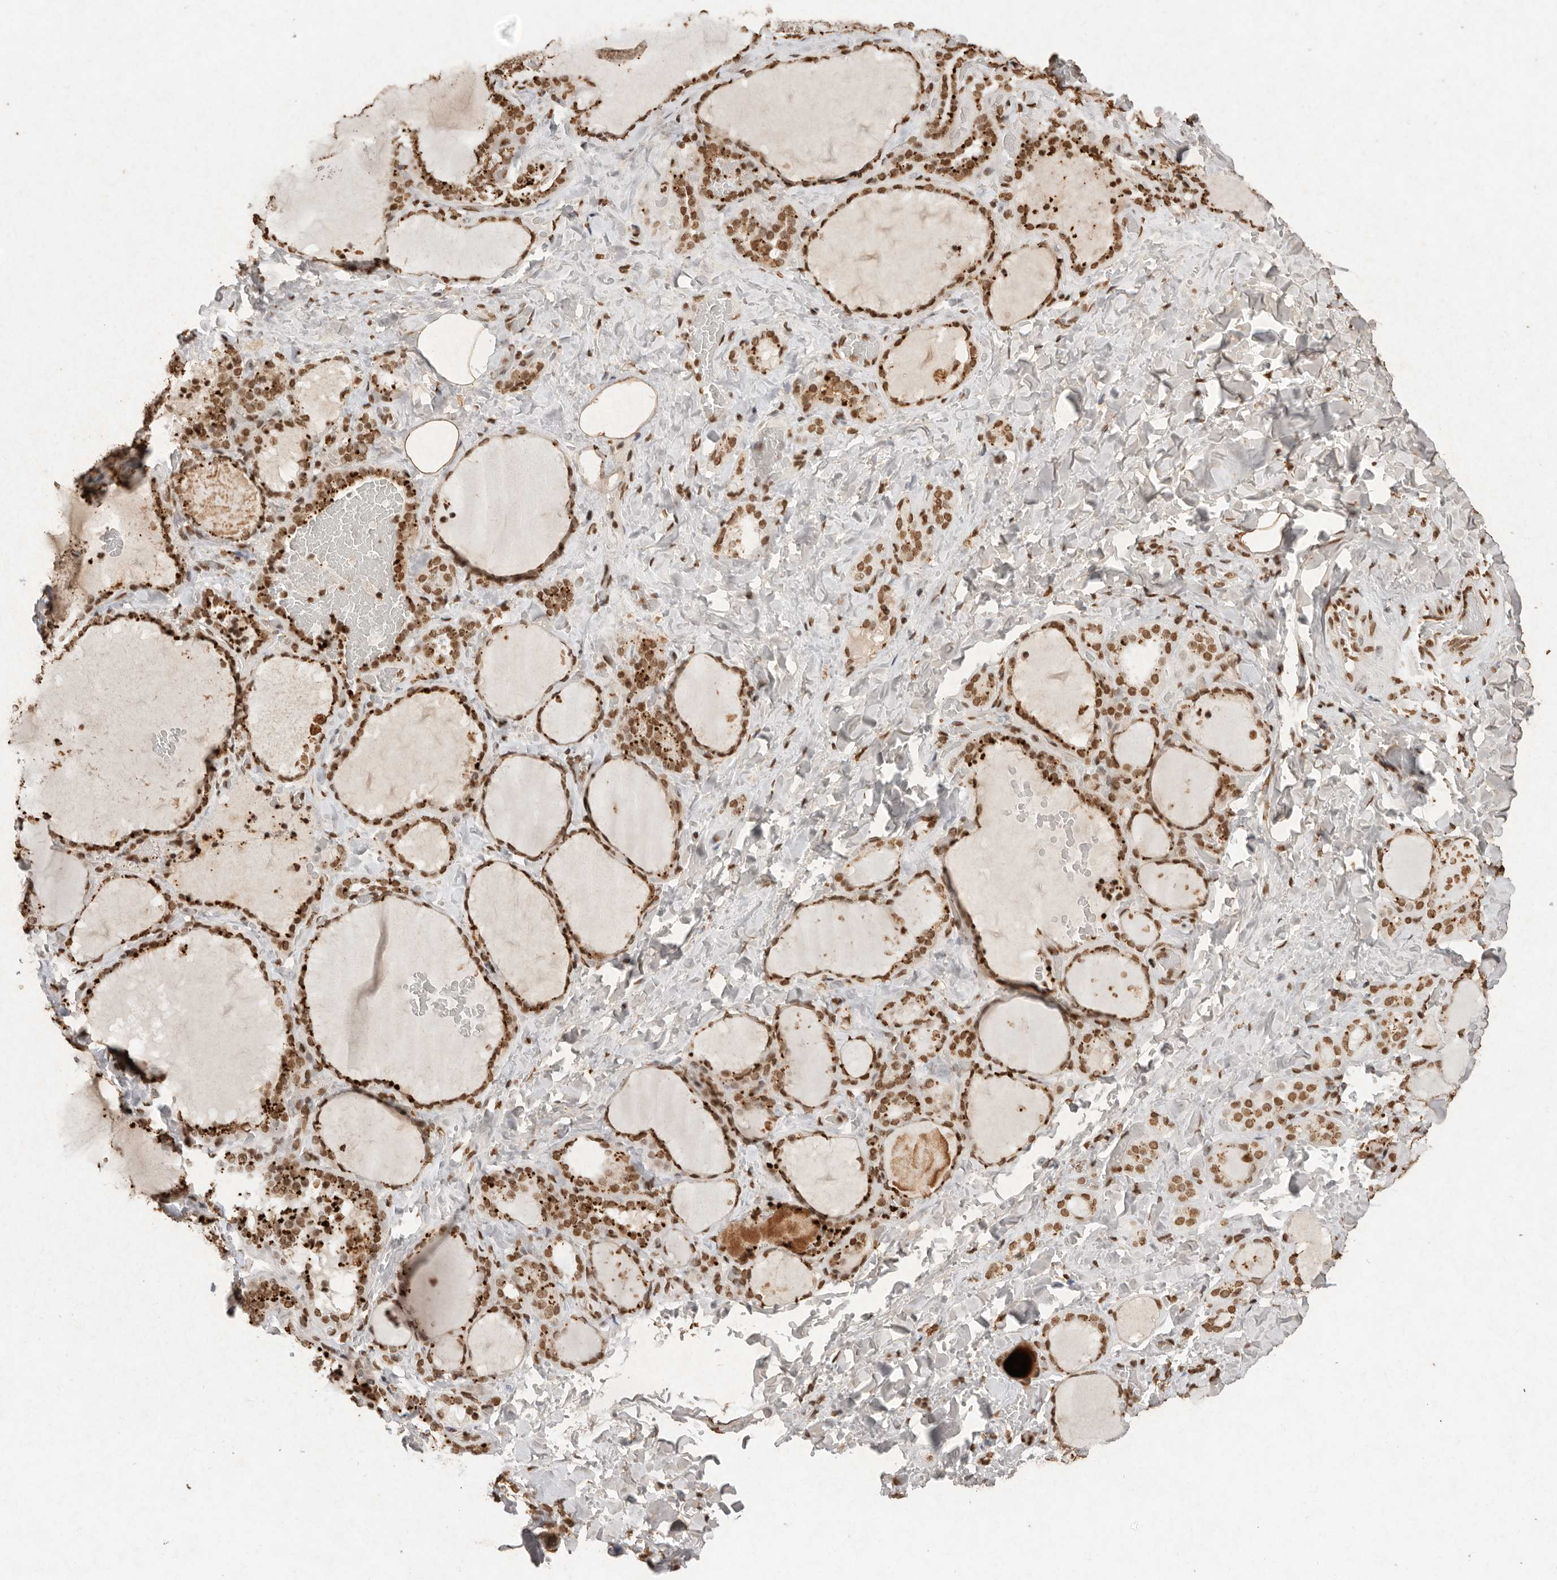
{"staining": {"intensity": "strong", "quantity": ">75%", "location": "cytoplasmic/membranous,nuclear"}, "tissue": "thyroid gland", "cell_type": "Glandular cells", "image_type": "normal", "snomed": [{"axis": "morphology", "description": "Normal tissue, NOS"}, {"axis": "topography", "description": "Thyroid gland"}], "caption": "Thyroid gland stained with a brown dye shows strong cytoplasmic/membranous,nuclear positive positivity in approximately >75% of glandular cells.", "gene": "NKX3", "patient": {"sex": "female", "age": 22}}